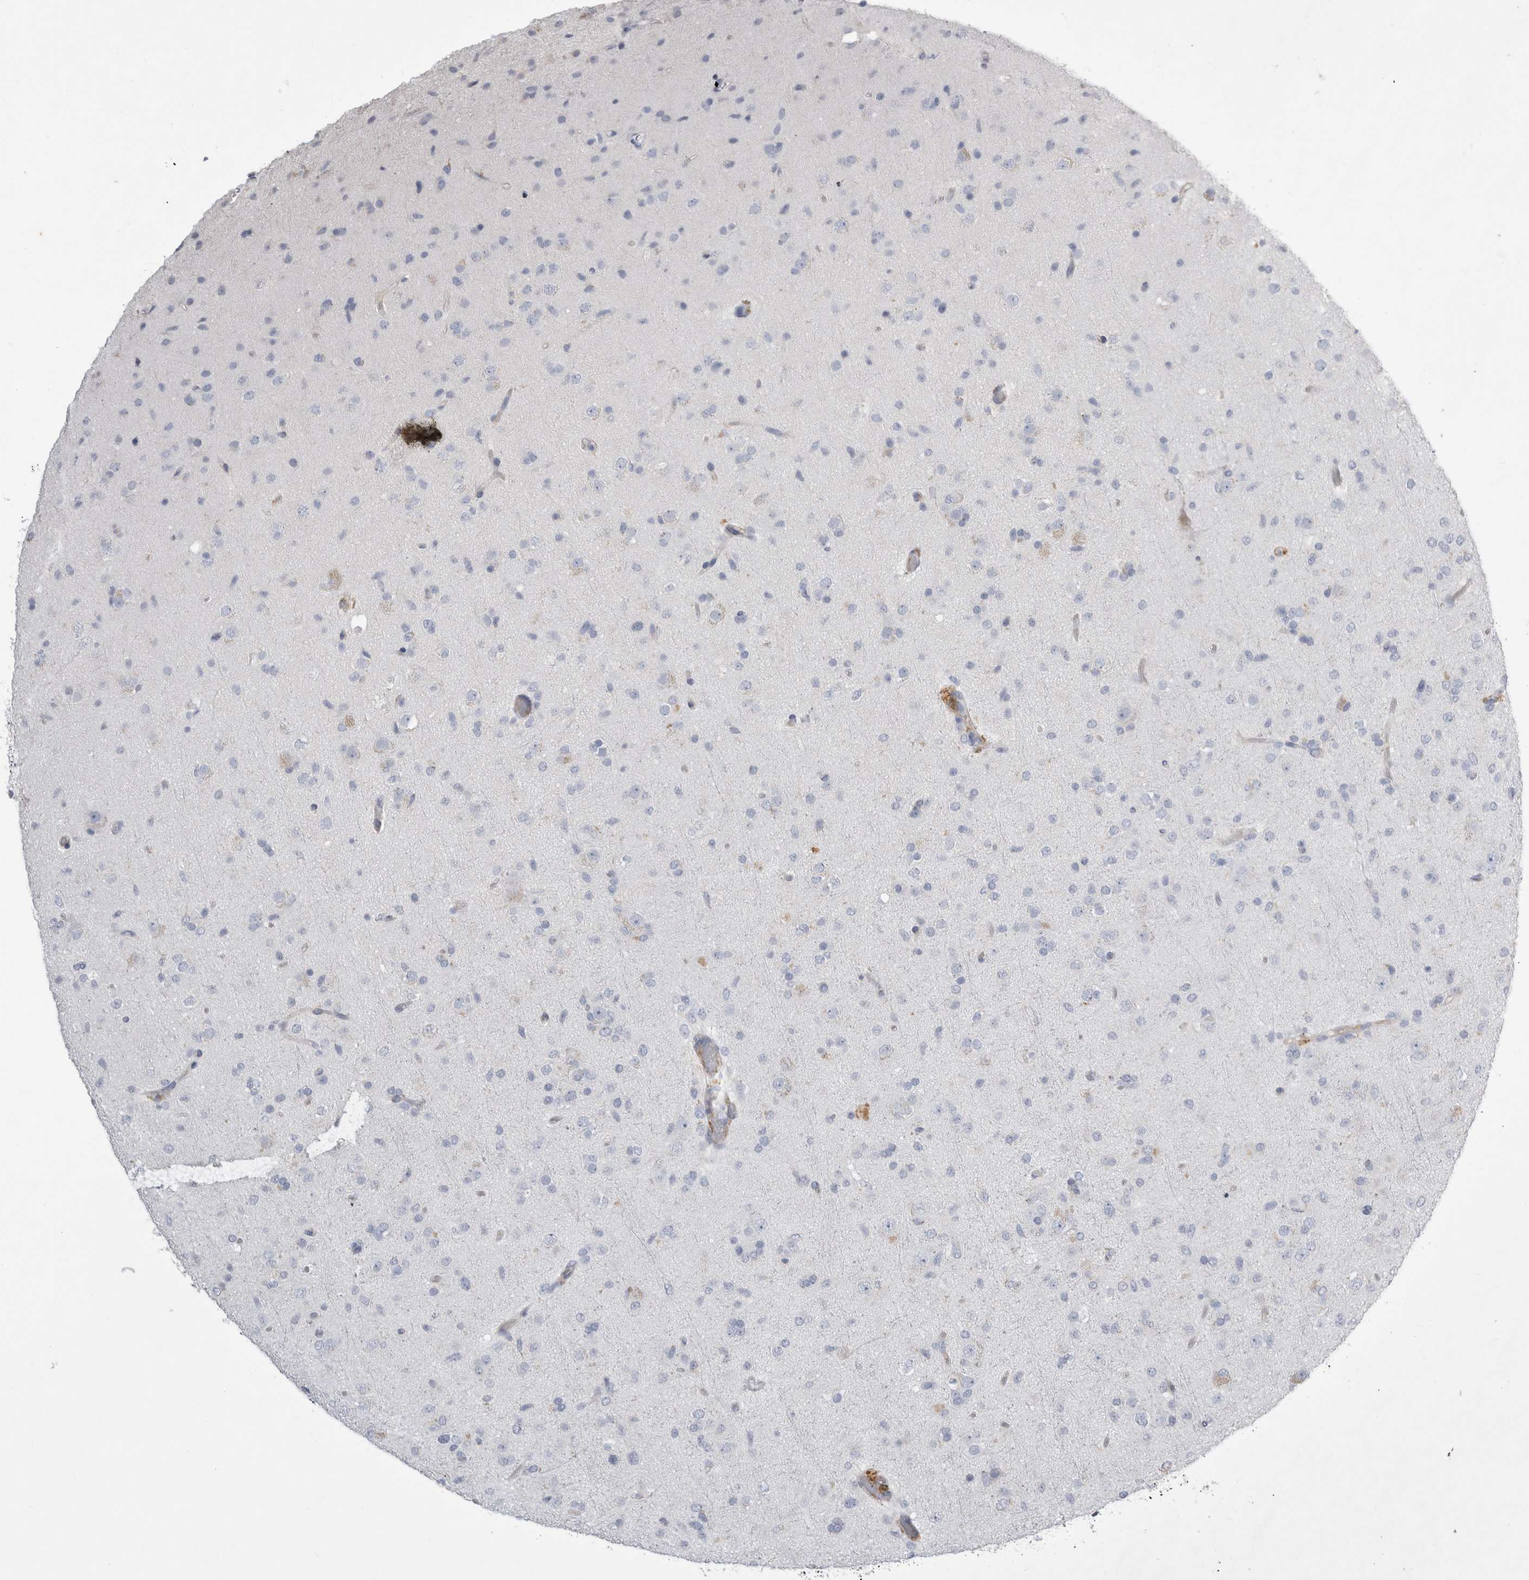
{"staining": {"intensity": "negative", "quantity": "none", "location": "none"}, "tissue": "glioma", "cell_type": "Tumor cells", "image_type": "cancer", "snomed": [{"axis": "morphology", "description": "Glioma, malignant, Low grade"}, {"axis": "topography", "description": "Brain"}], "caption": "The photomicrograph exhibits no significant positivity in tumor cells of glioma.", "gene": "STRADB", "patient": {"sex": "male", "age": 65}}